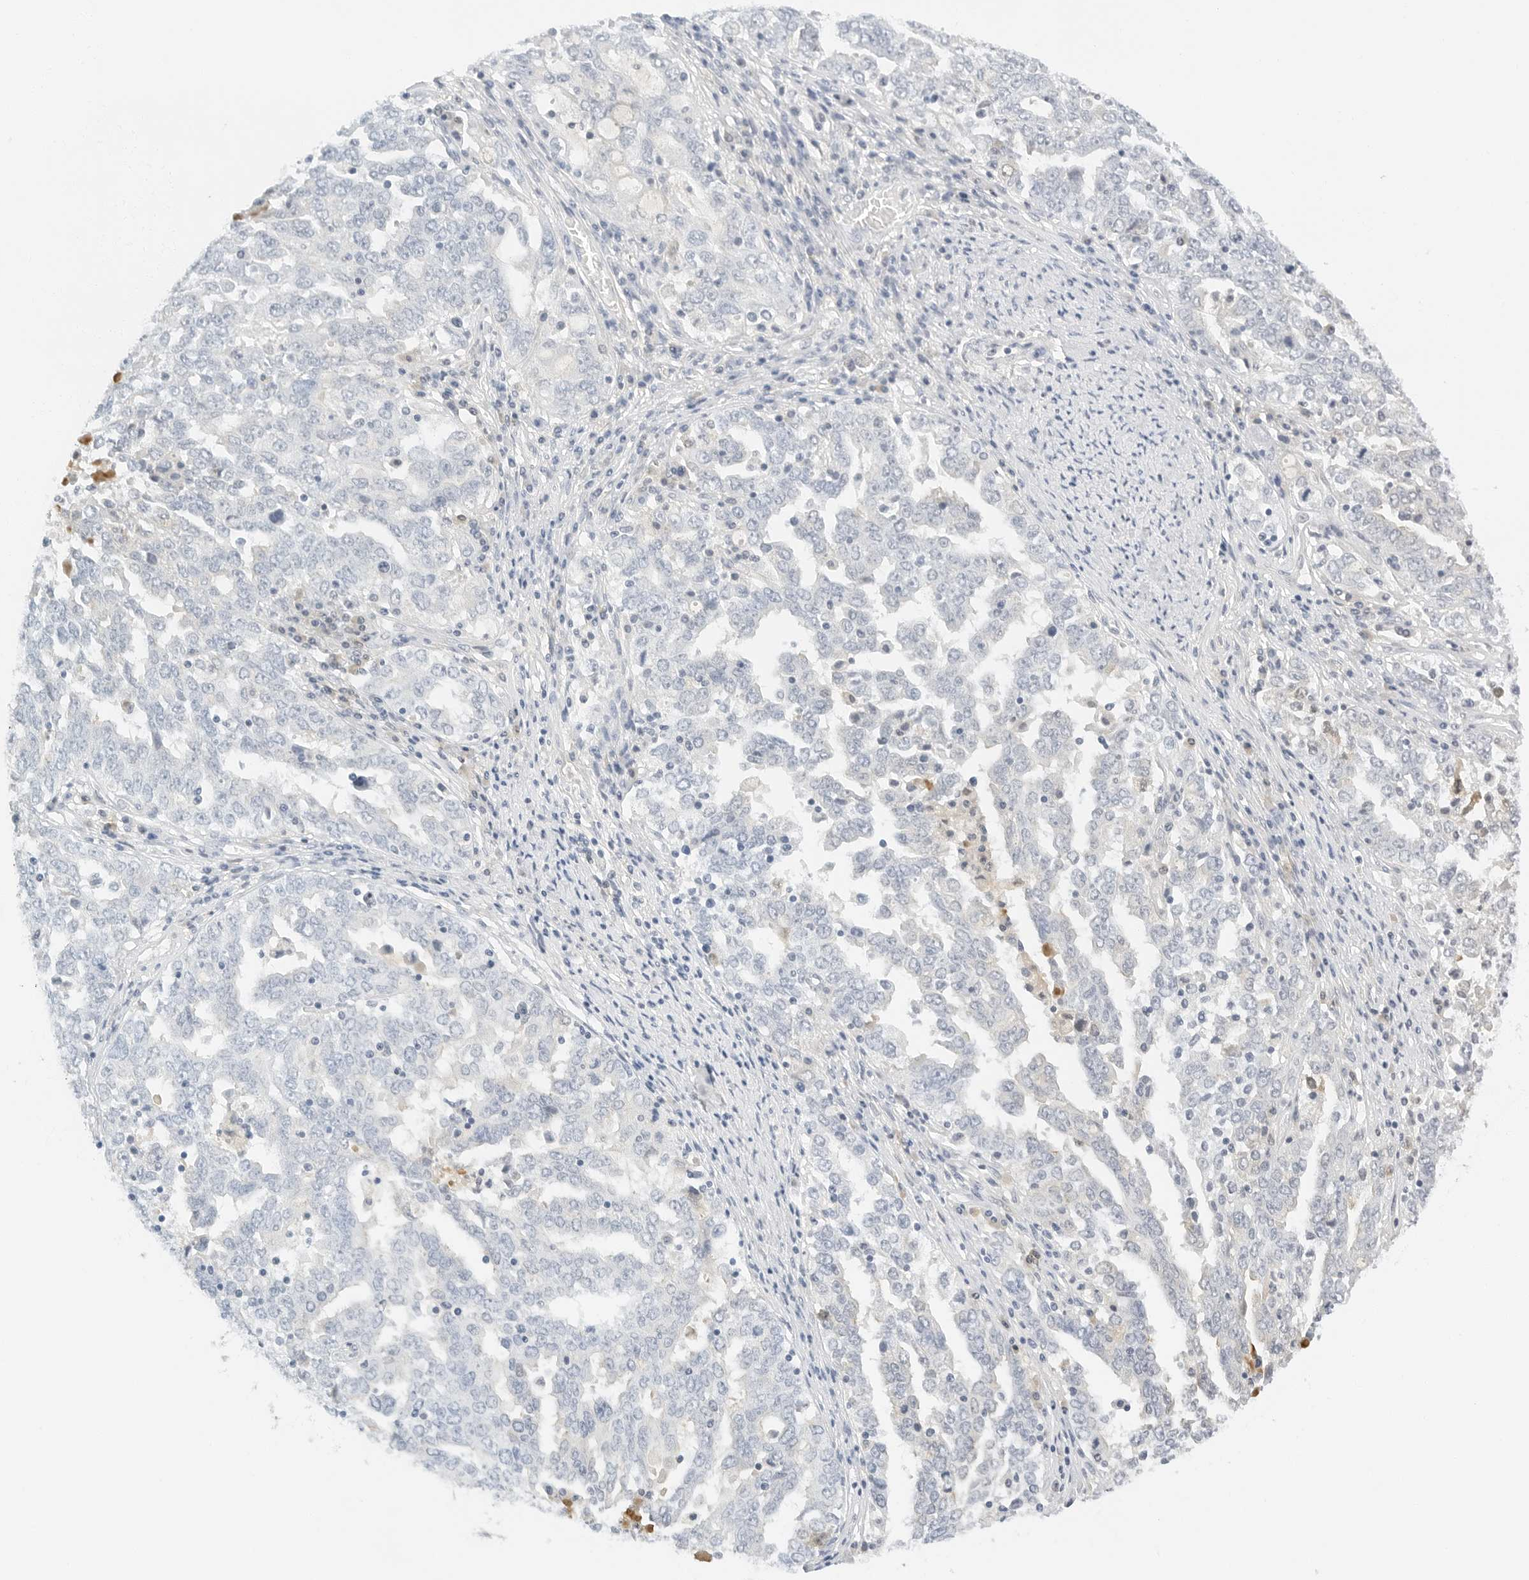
{"staining": {"intensity": "negative", "quantity": "none", "location": "none"}, "tissue": "ovarian cancer", "cell_type": "Tumor cells", "image_type": "cancer", "snomed": [{"axis": "morphology", "description": "Carcinoma, endometroid"}, {"axis": "topography", "description": "Ovary"}], "caption": "An immunohistochemistry (IHC) histopathology image of ovarian endometroid carcinoma is shown. There is no staining in tumor cells of ovarian endometroid carcinoma. (DAB (3,3'-diaminobenzidine) immunohistochemistry (IHC) with hematoxylin counter stain).", "gene": "PKDCC", "patient": {"sex": "female", "age": 62}}